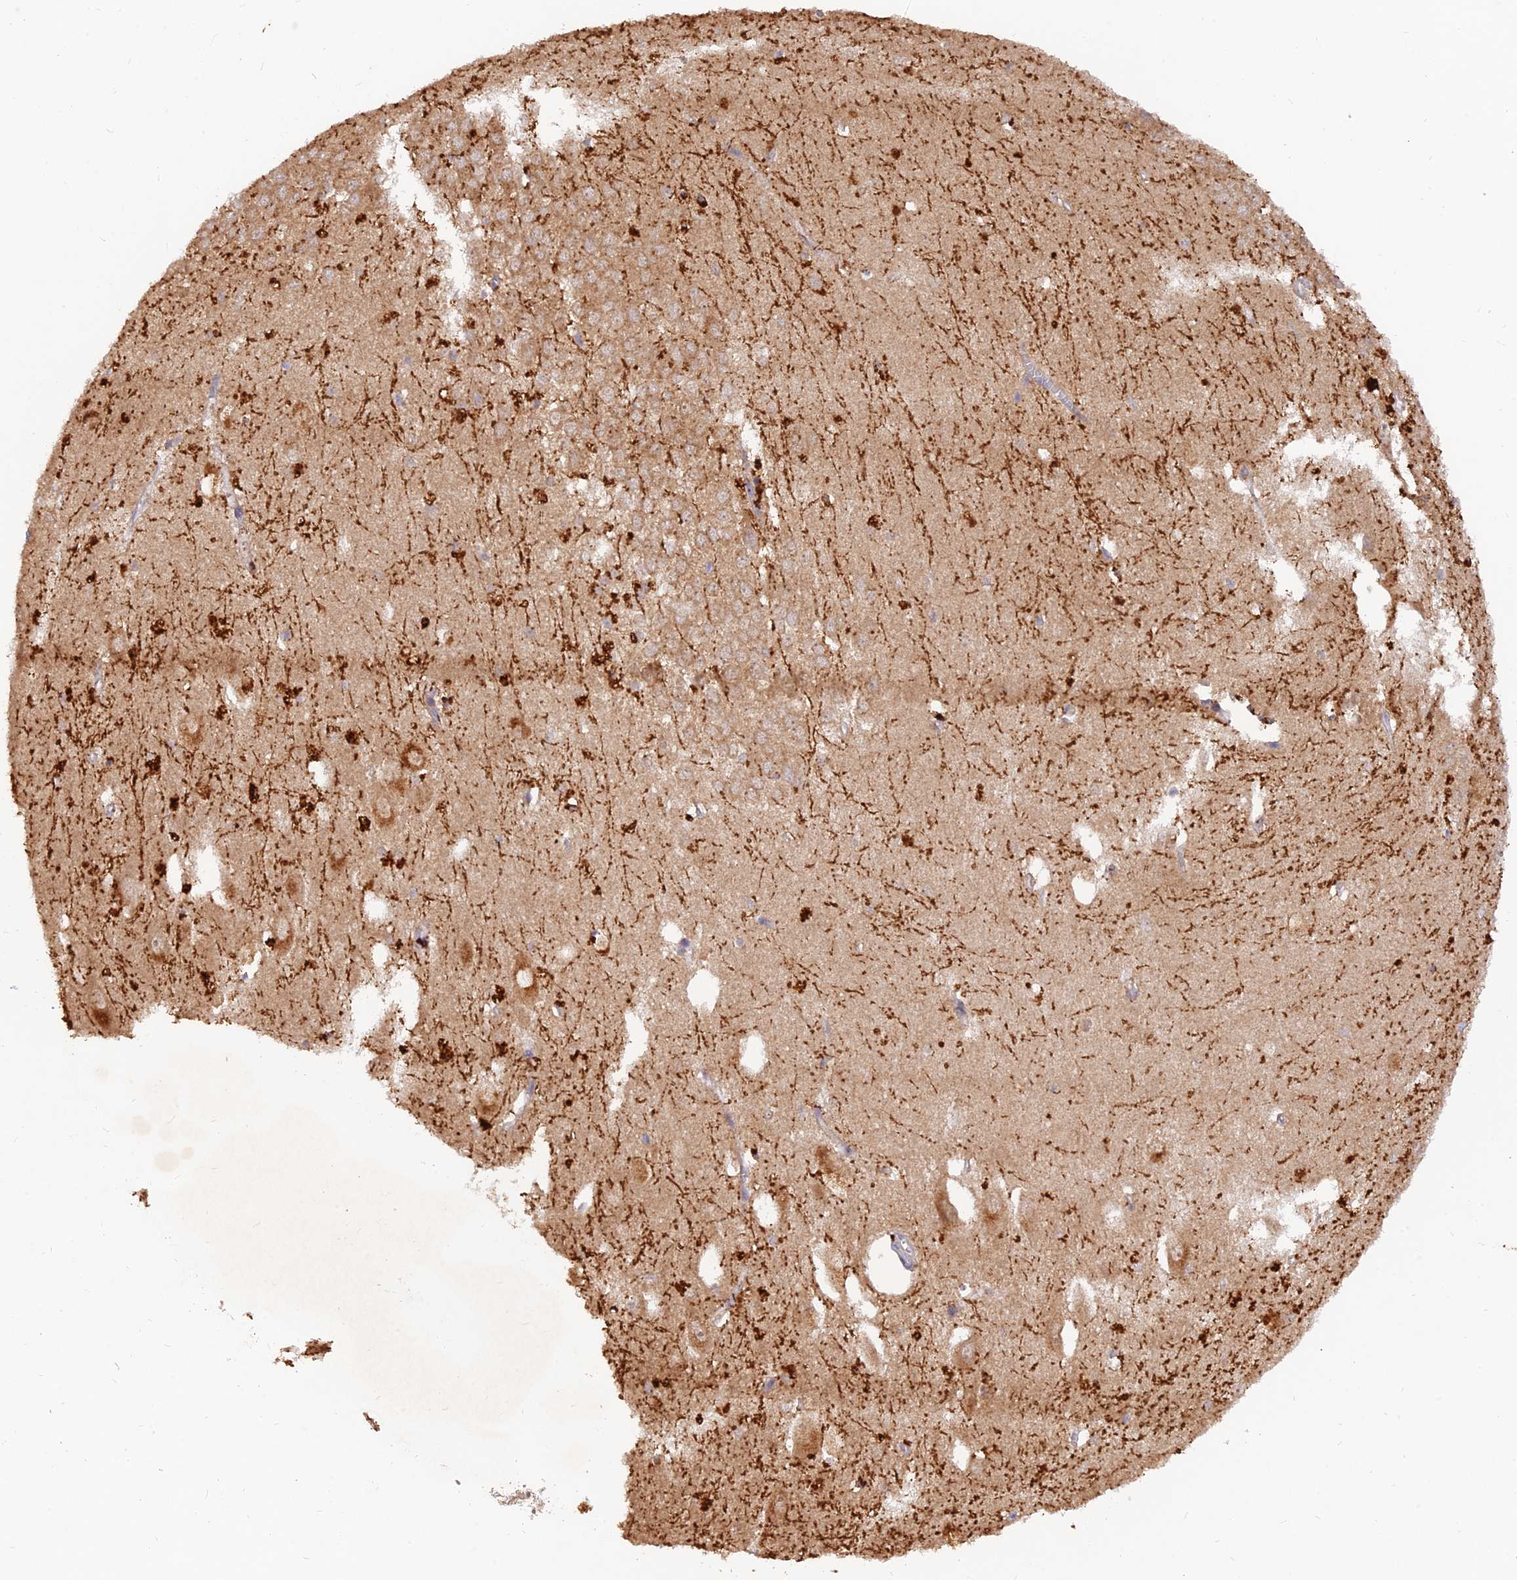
{"staining": {"intensity": "moderate", "quantity": "<25%", "location": "cytoplasmic/membranous"}, "tissue": "hippocampus", "cell_type": "Glial cells", "image_type": "normal", "snomed": [{"axis": "morphology", "description": "Normal tissue, NOS"}, {"axis": "topography", "description": "Hippocampus"}], "caption": "About <25% of glial cells in normal human hippocampus exhibit moderate cytoplasmic/membranous protein positivity as visualized by brown immunohistochemical staining.", "gene": "ACSM5", "patient": {"sex": "female", "age": 64}}